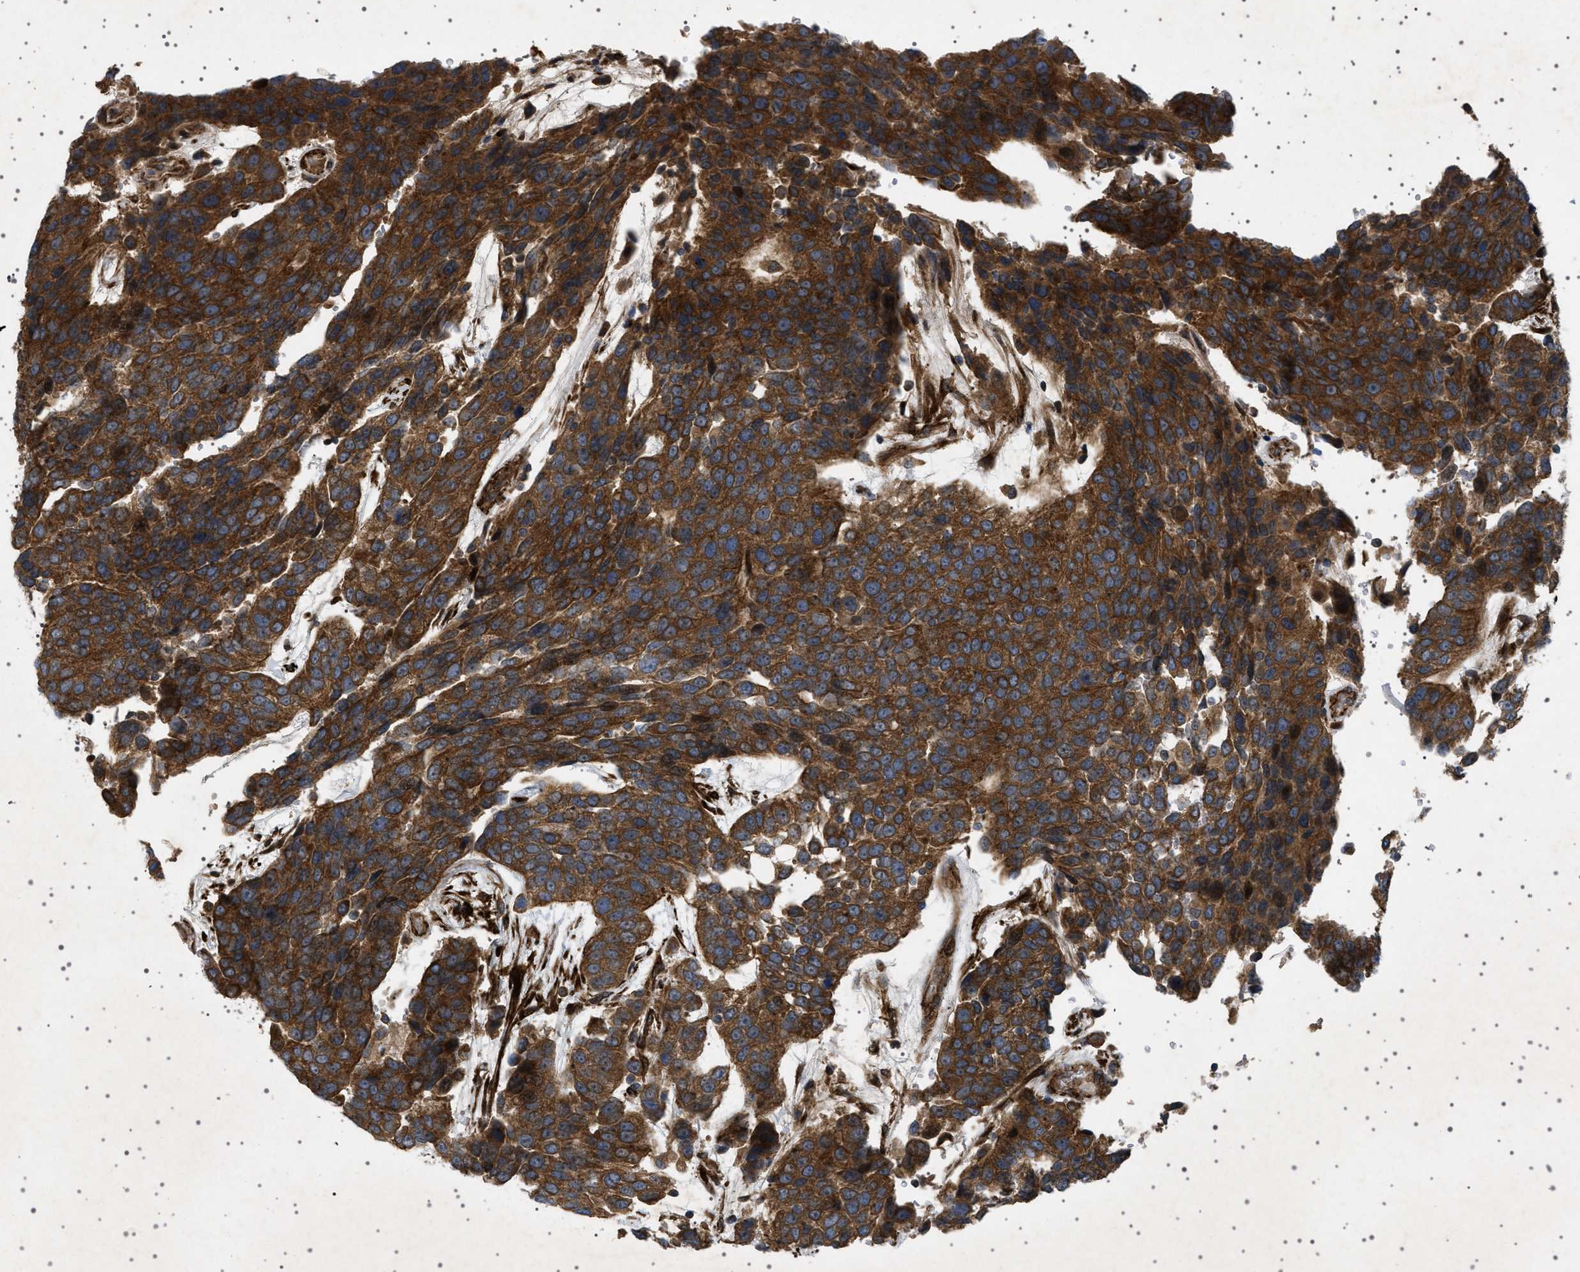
{"staining": {"intensity": "strong", "quantity": ">75%", "location": "cytoplasmic/membranous"}, "tissue": "urothelial cancer", "cell_type": "Tumor cells", "image_type": "cancer", "snomed": [{"axis": "morphology", "description": "Urothelial carcinoma, High grade"}, {"axis": "topography", "description": "Urinary bladder"}], "caption": "Urothelial carcinoma (high-grade) tissue displays strong cytoplasmic/membranous expression in approximately >75% of tumor cells, visualized by immunohistochemistry.", "gene": "CCDC186", "patient": {"sex": "female", "age": 80}}